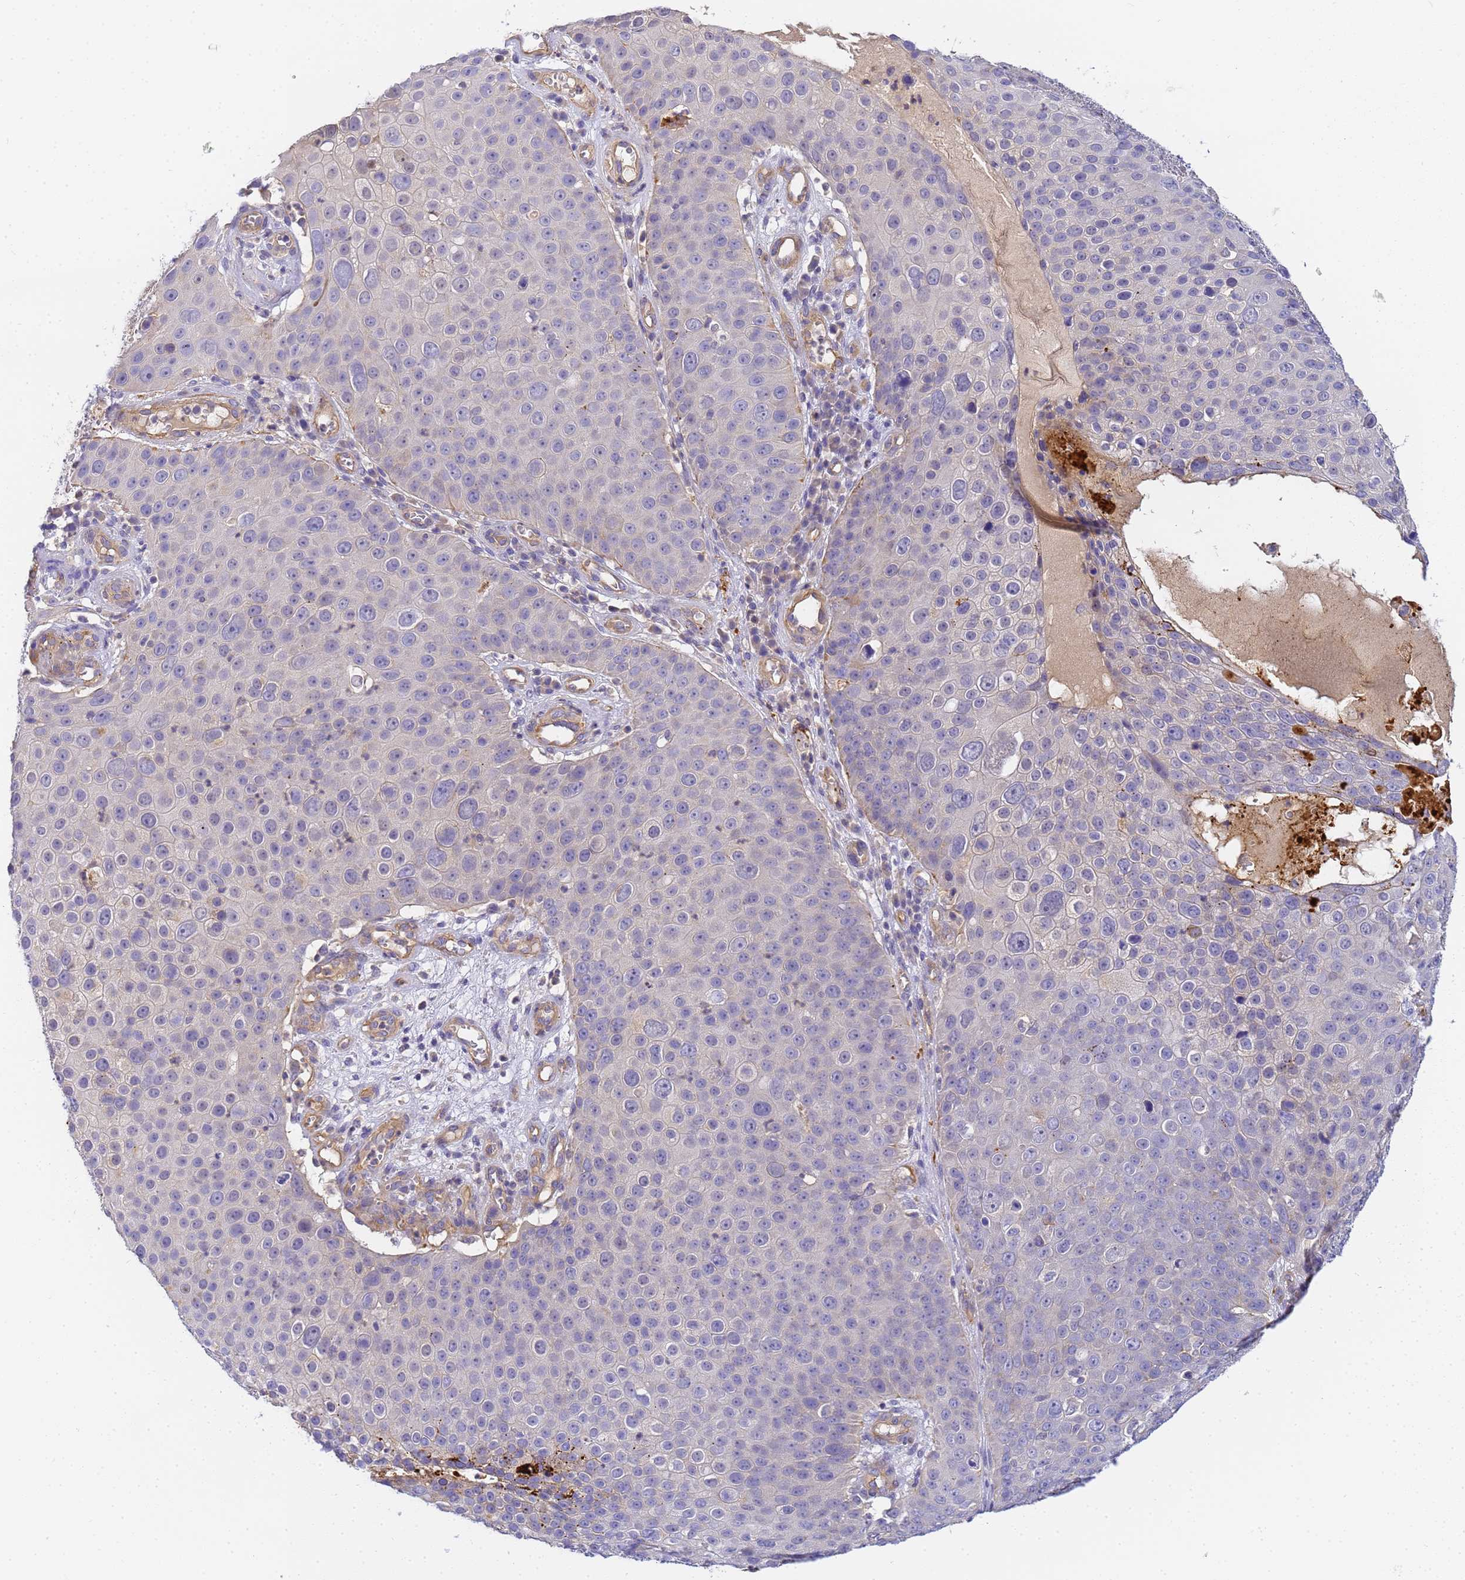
{"staining": {"intensity": "negative", "quantity": "none", "location": "none"}, "tissue": "skin cancer", "cell_type": "Tumor cells", "image_type": "cancer", "snomed": [{"axis": "morphology", "description": "Squamous cell carcinoma, NOS"}, {"axis": "topography", "description": "Skin"}], "caption": "Immunohistochemical staining of human skin squamous cell carcinoma demonstrates no significant staining in tumor cells.", "gene": "MYL12A", "patient": {"sex": "male", "age": 71}}